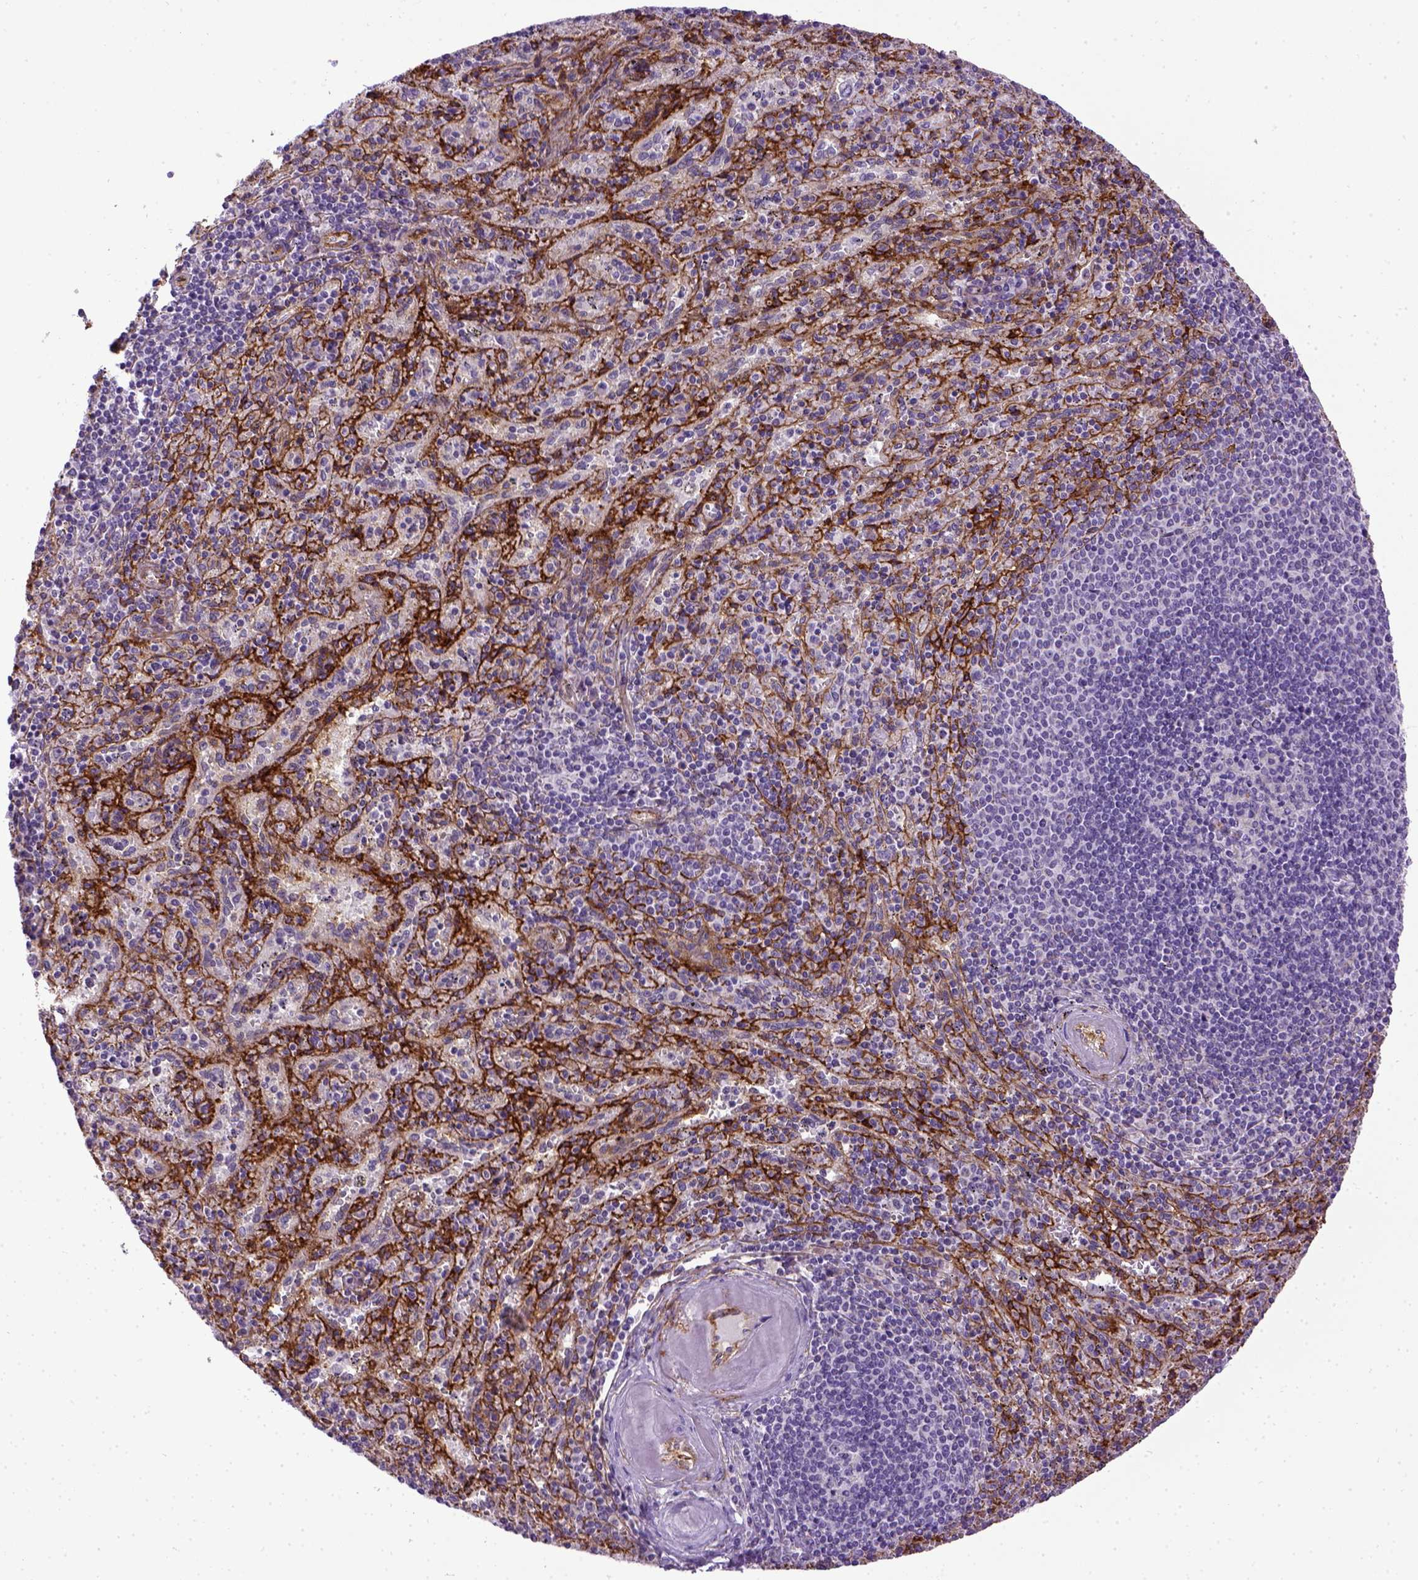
{"staining": {"intensity": "negative", "quantity": "none", "location": "none"}, "tissue": "spleen", "cell_type": "Cells in red pulp", "image_type": "normal", "snomed": [{"axis": "morphology", "description": "Normal tissue, NOS"}, {"axis": "topography", "description": "Spleen"}], "caption": "The micrograph reveals no staining of cells in red pulp in normal spleen. (Stains: DAB immunohistochemistry (IHC) with hematoxylin counter stain, Microscopy: brightfield microscopy at high magnification).", "gene": "ENG", "patient": {"sex": "male", "age": 57}}